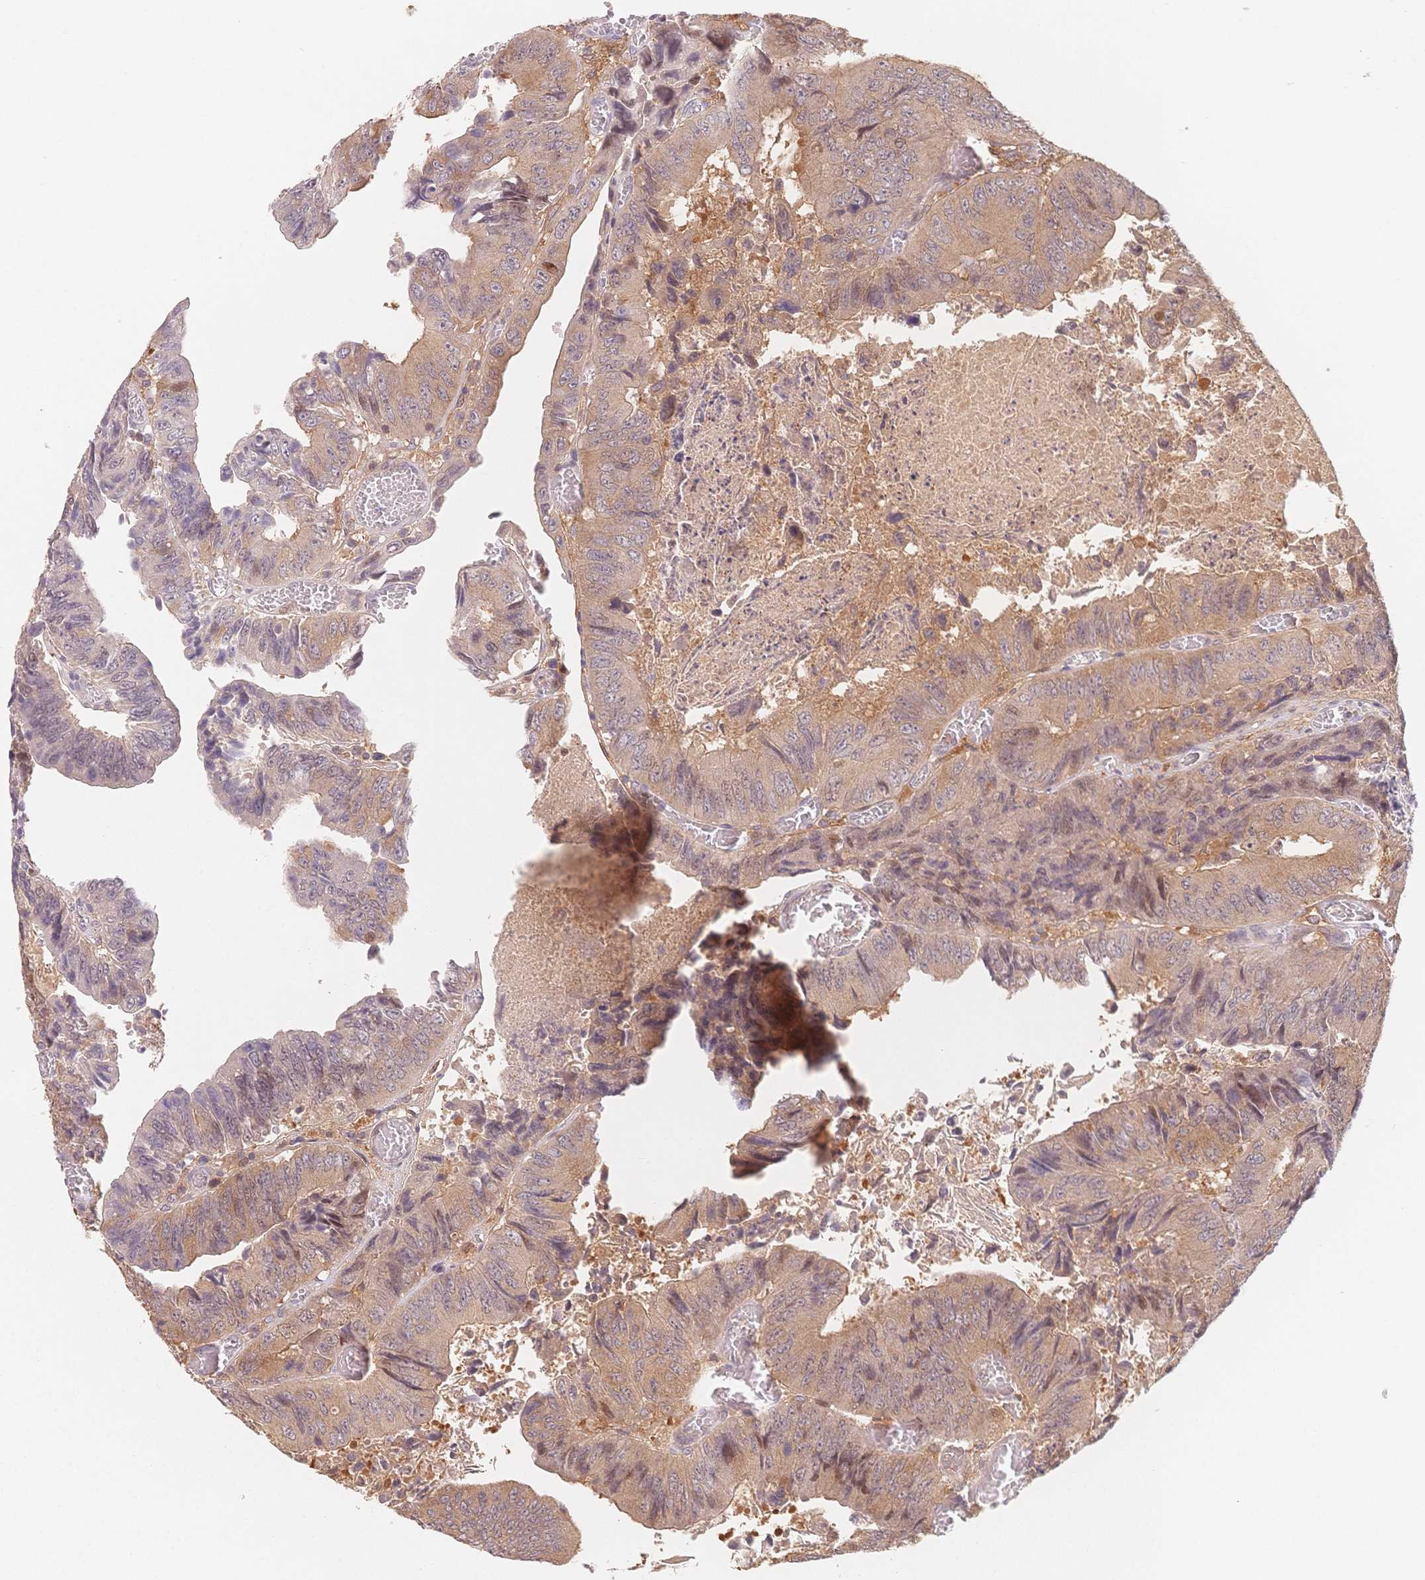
{"staining": {"intensity": "weak", "quantity": "25%-75%", "location": "cytoplasmic/membranous"}, "tissue": "colorectal cancer", "cell_type": "Tumor cells", "image_type": "cancer", "snomed": [{"axis": "morphology", "description": "Adenocarcinoma, NOS"}, {"axis": "topography", "description": "Colon"}], "caption": "Colorectal cancer stained with a brown dye reveals weak cytoplasmic/membranous positive staining in approximately 25%-75% of tumor cells.", "gene": "C12orf75", "patient": {"sex": "female", "age": 84}}